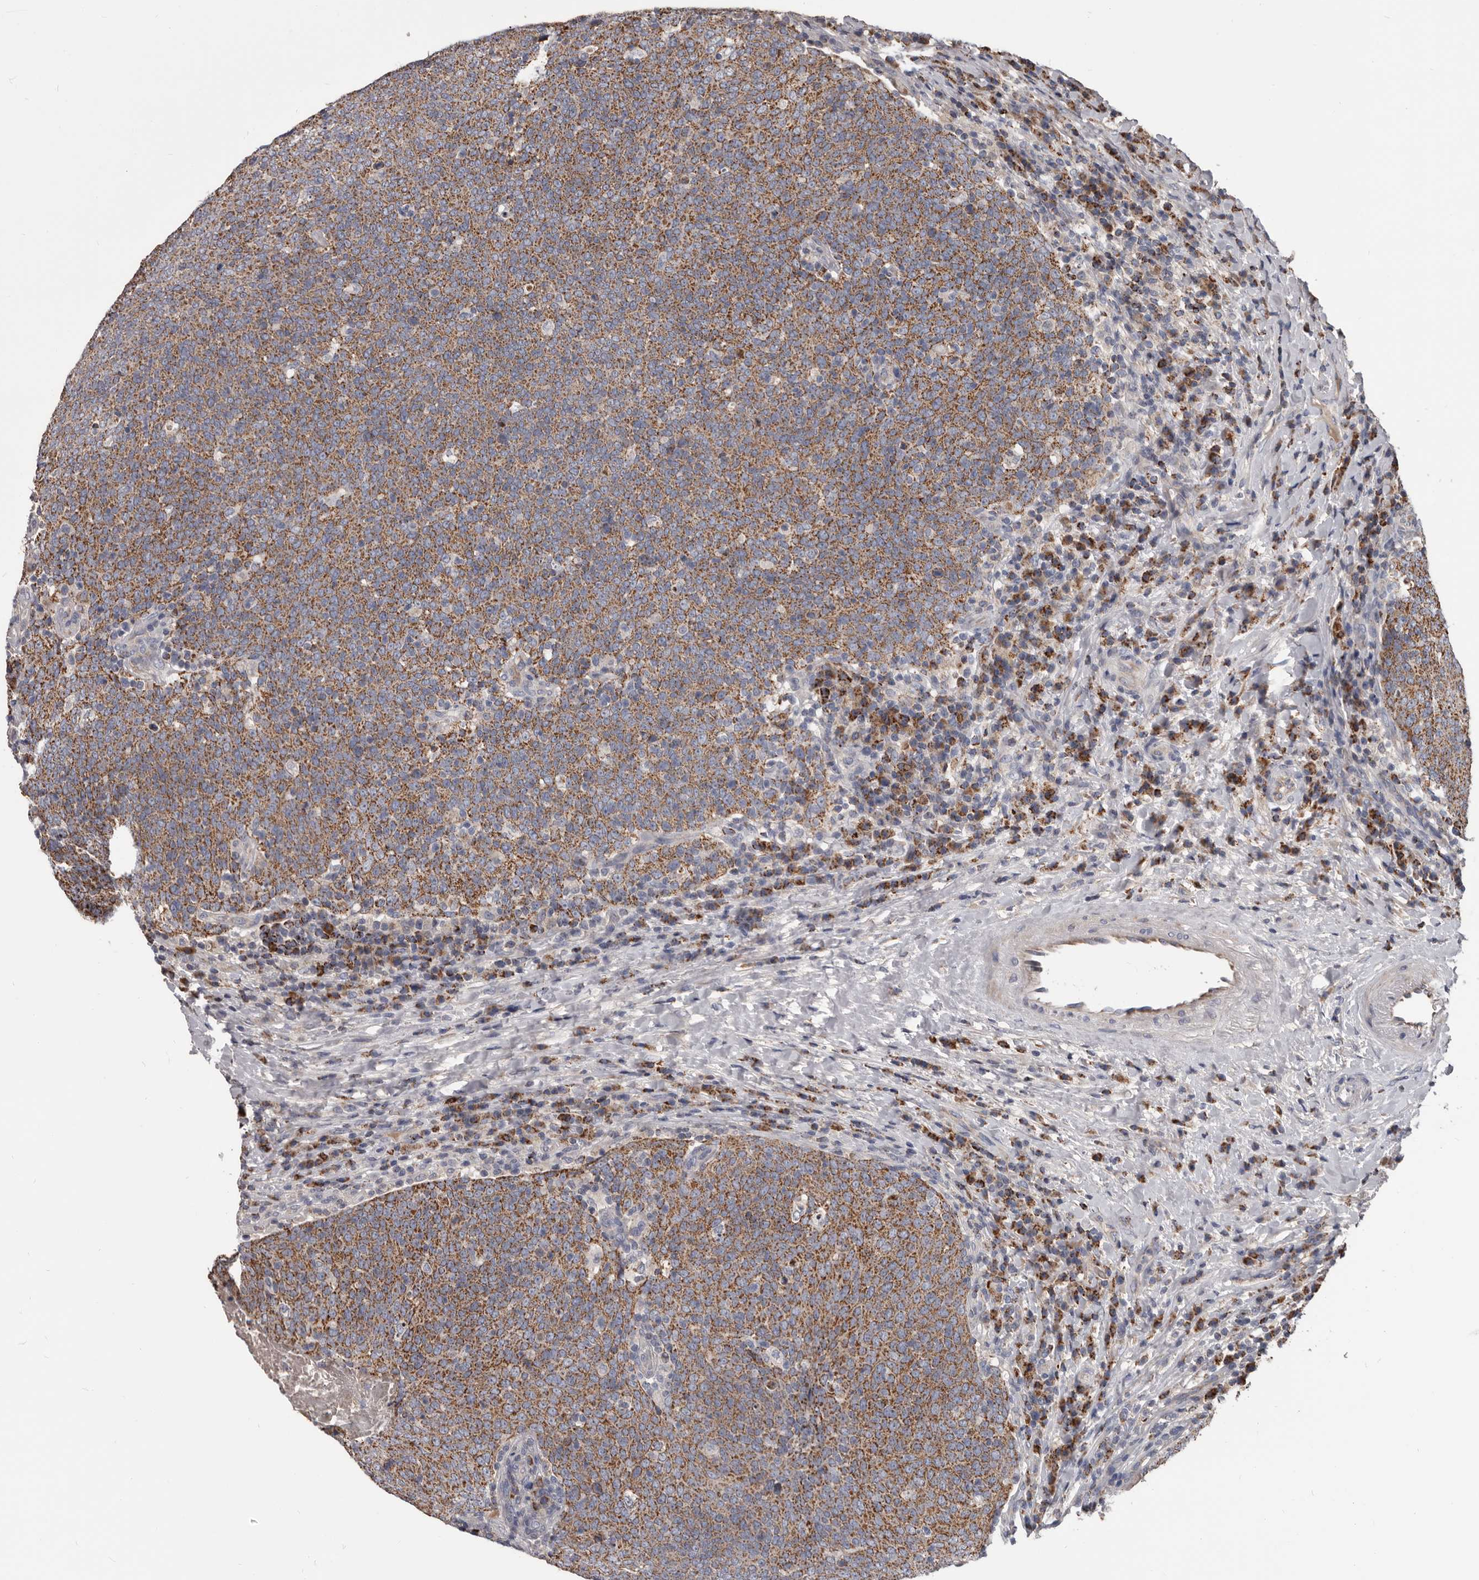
{"staining": {"intensity": "moderate", "quantity": ">75%", "location": "cytoplasmic/membranous"}, "tissue": "head and neck cancer", "cell_type": "Tumor cells", "image_type": "cancer", "snomed": [{"axis": "morphology", "description": "Squamous cell carcinoma, NOS"}, {"axis": "morphology", "description": "Squamous cell carcinoma, metastatic, NOS"}, {"axis": "topography", "description": "Lymph node"}, {"axis": "topography", "description": "Head-Neck"}], "caption": "Immunohistochemical staining of human head and neck cancer shows medium levels of moderate cytoplasmic/membranous protein positivity in about >75% of tumor cells.", "gene": "ALDH5A1", "patient": {"sex": "male", "age": 62}}